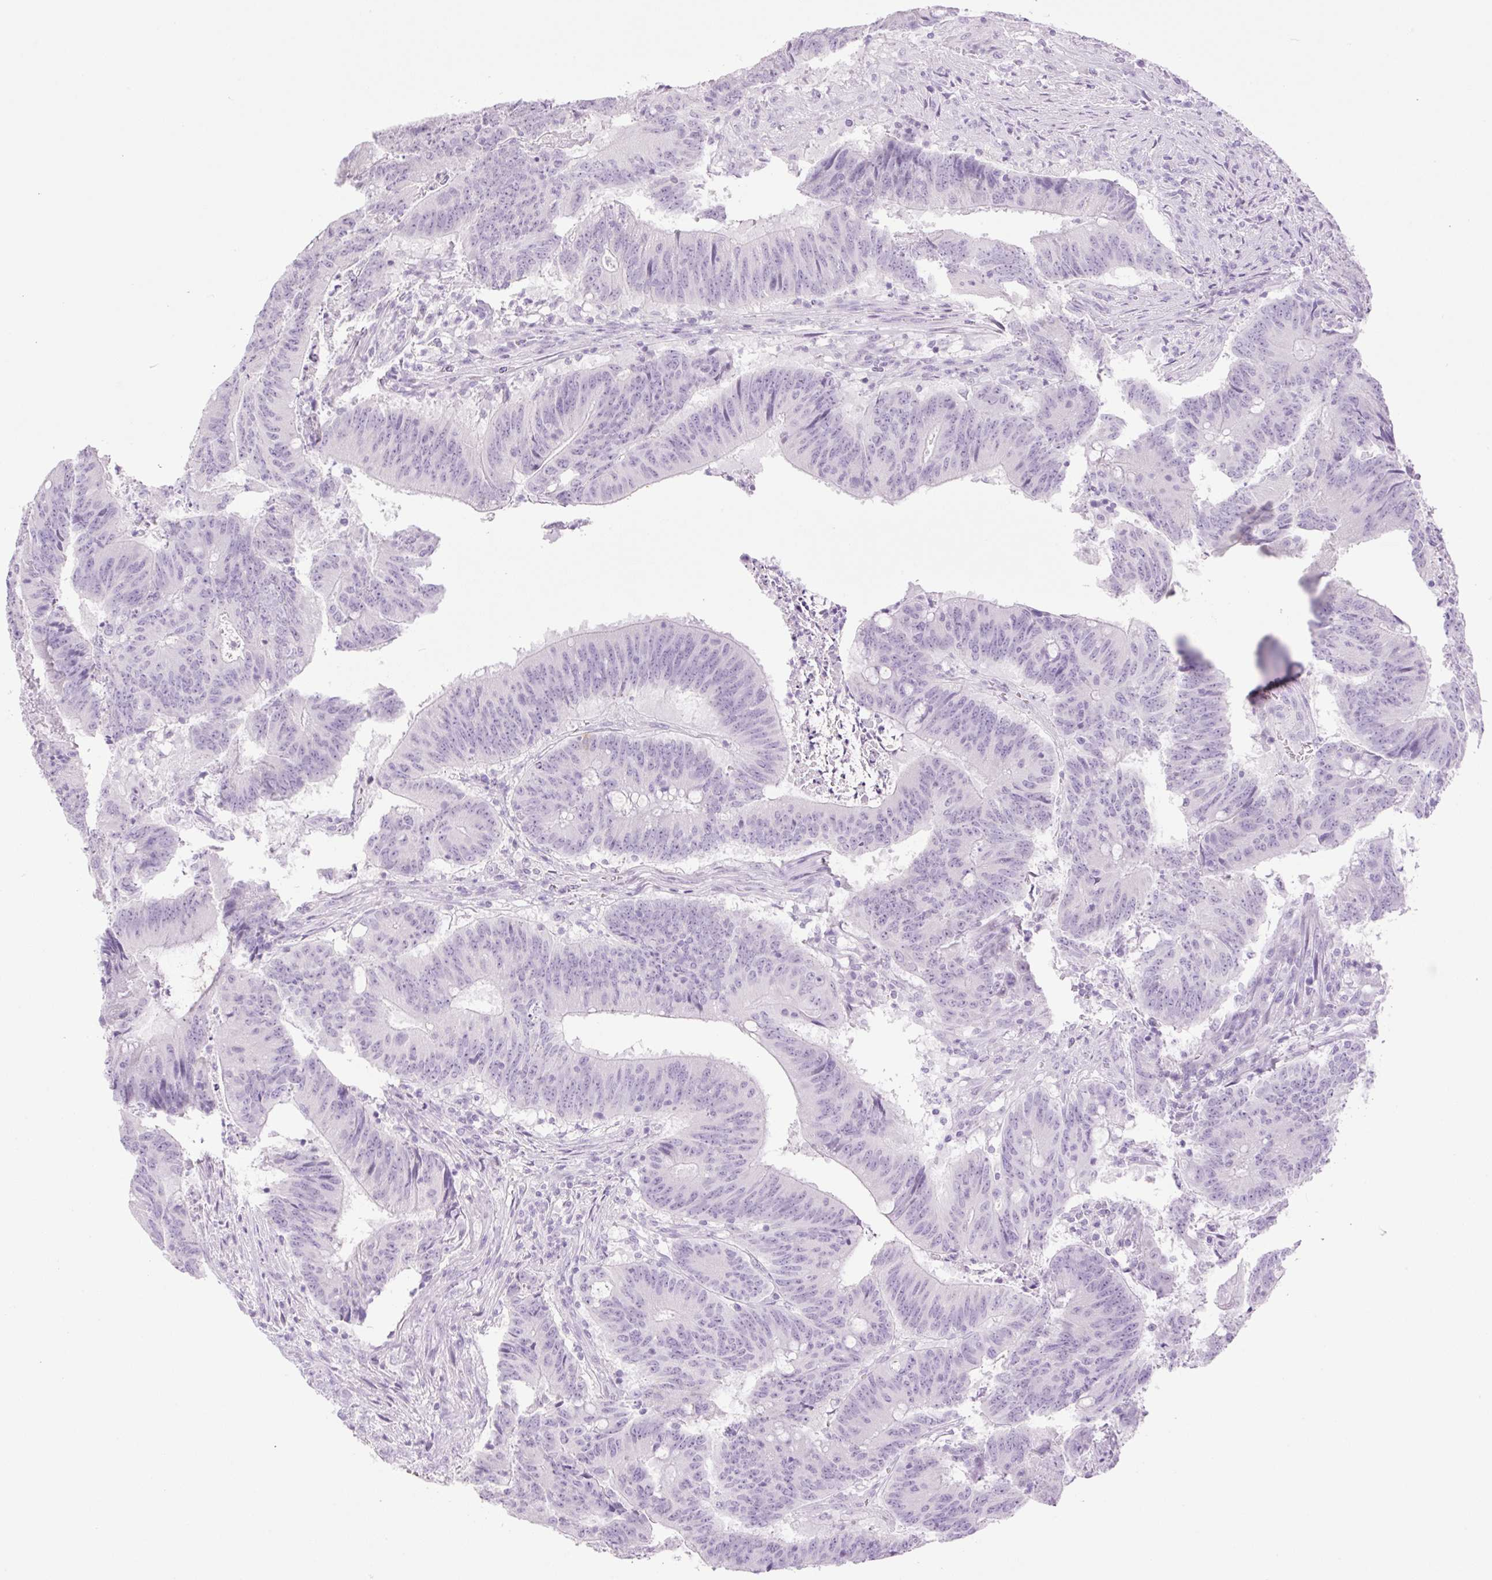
{"staining": {"intensity": "negative", "quantity": "none", "location": "none"}, "tissue": "colorectal cancer", "cell_type": "Tumor cells", "image_type": "cancer", "snomed": [{"axis": "morphology", "description": "Adenocarcinoma, NOS"}, {"axis": "topography", "description": "Colon"}], "caption": "DAB immunohistochemical staining of colorectal cancer (adenocarcinoma) reveals no significant positivity in tumor cells.", "gene": "SP140L", "patient": {"sex": "female", "age": 87}}